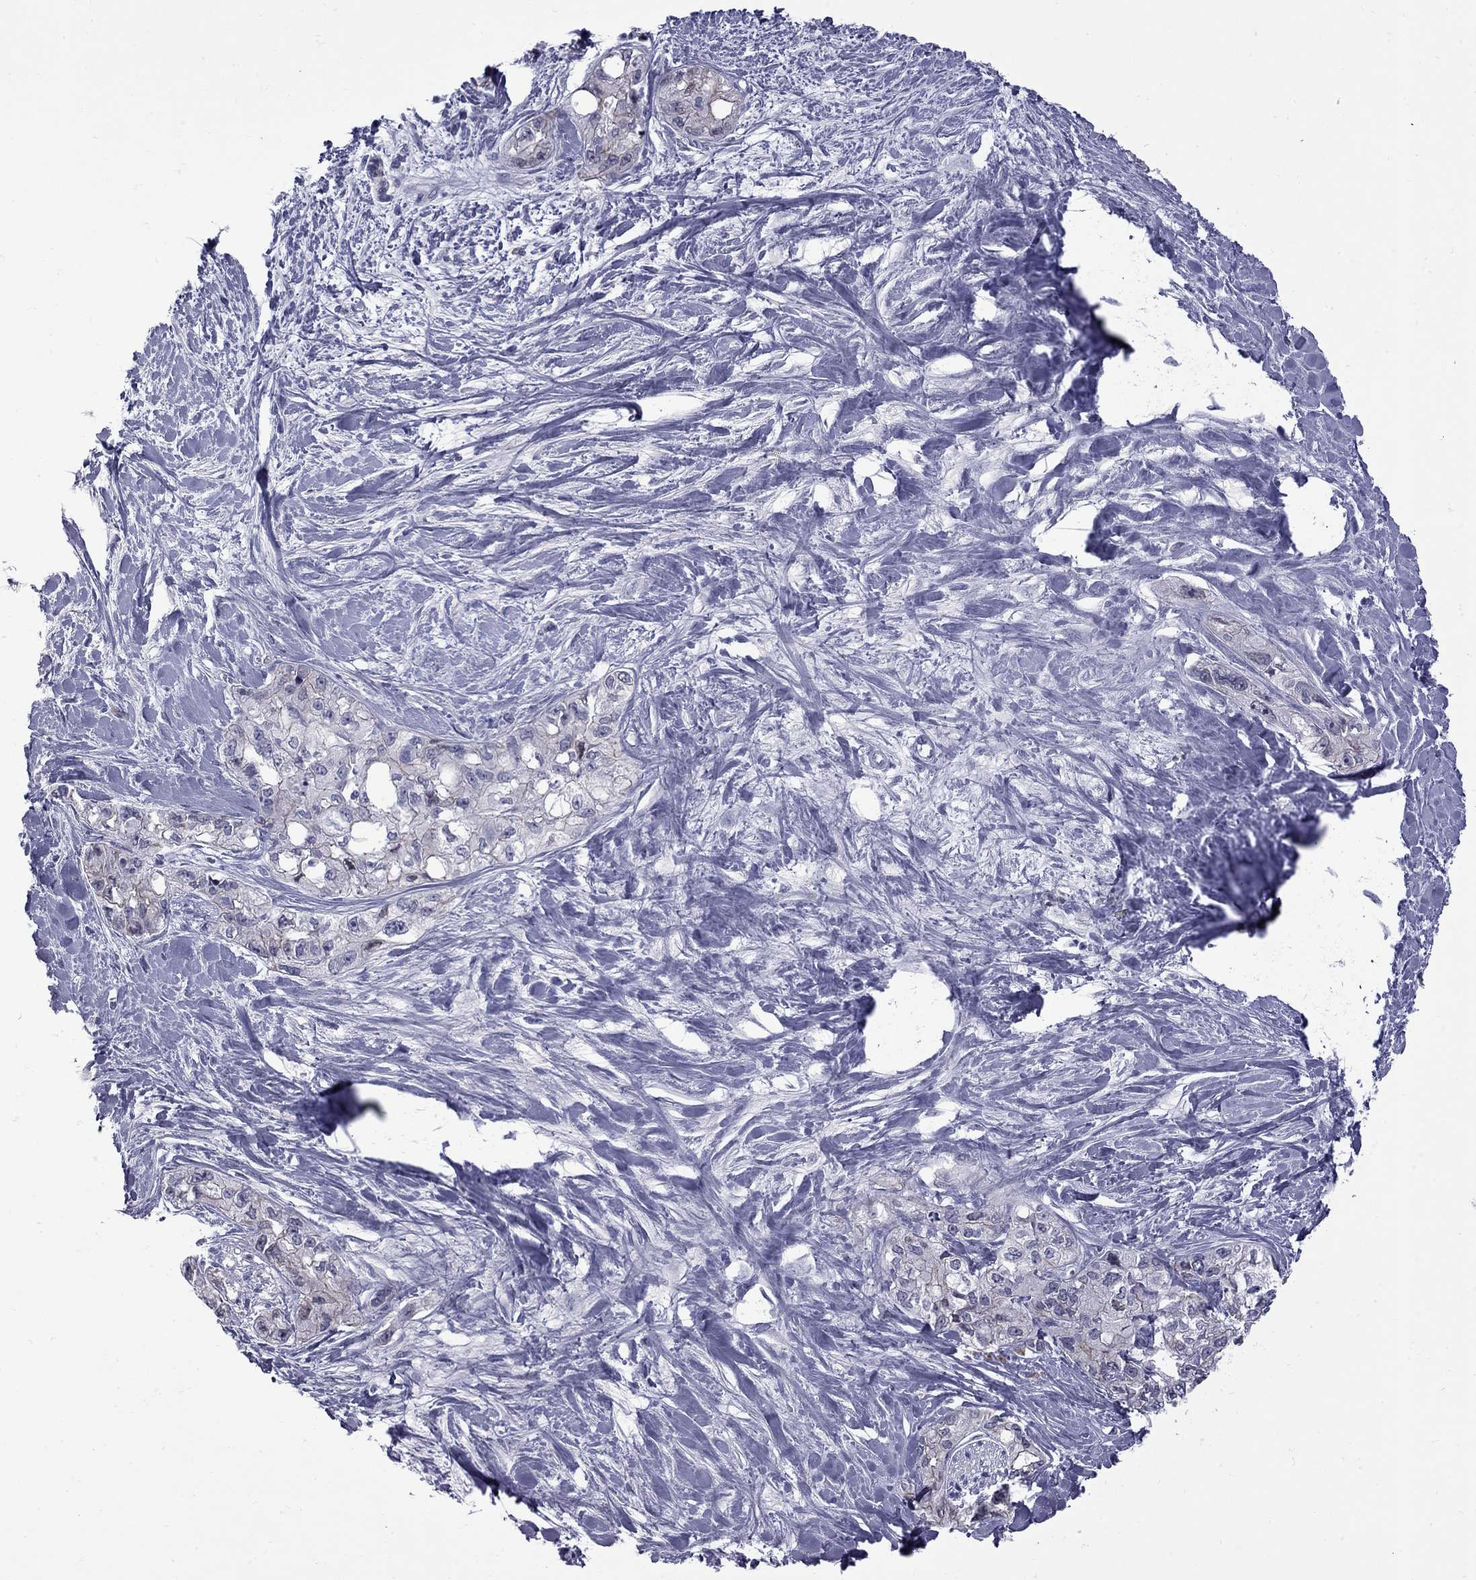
{"staining": {"intensity": "negative", "quantity": "none", "location": "none"}, "tissue": "pancreatic cancer", "cell_type": "Tumor cells", "image_type": "cancer", "snomed": [{"axis": "morphology", "description": "Adenocarcinoma, NOS"}, {"axis": "topography", "description": "Pancreas"}], "caption": "An immunohistochemistry histopathology image of pancreatic adenocarcinoma is shown. There is no staining in tumor cells of pancreatic adenocarcinoma.", "gene": "NRARP", "patient": {"sex": "female", "age": 50}}